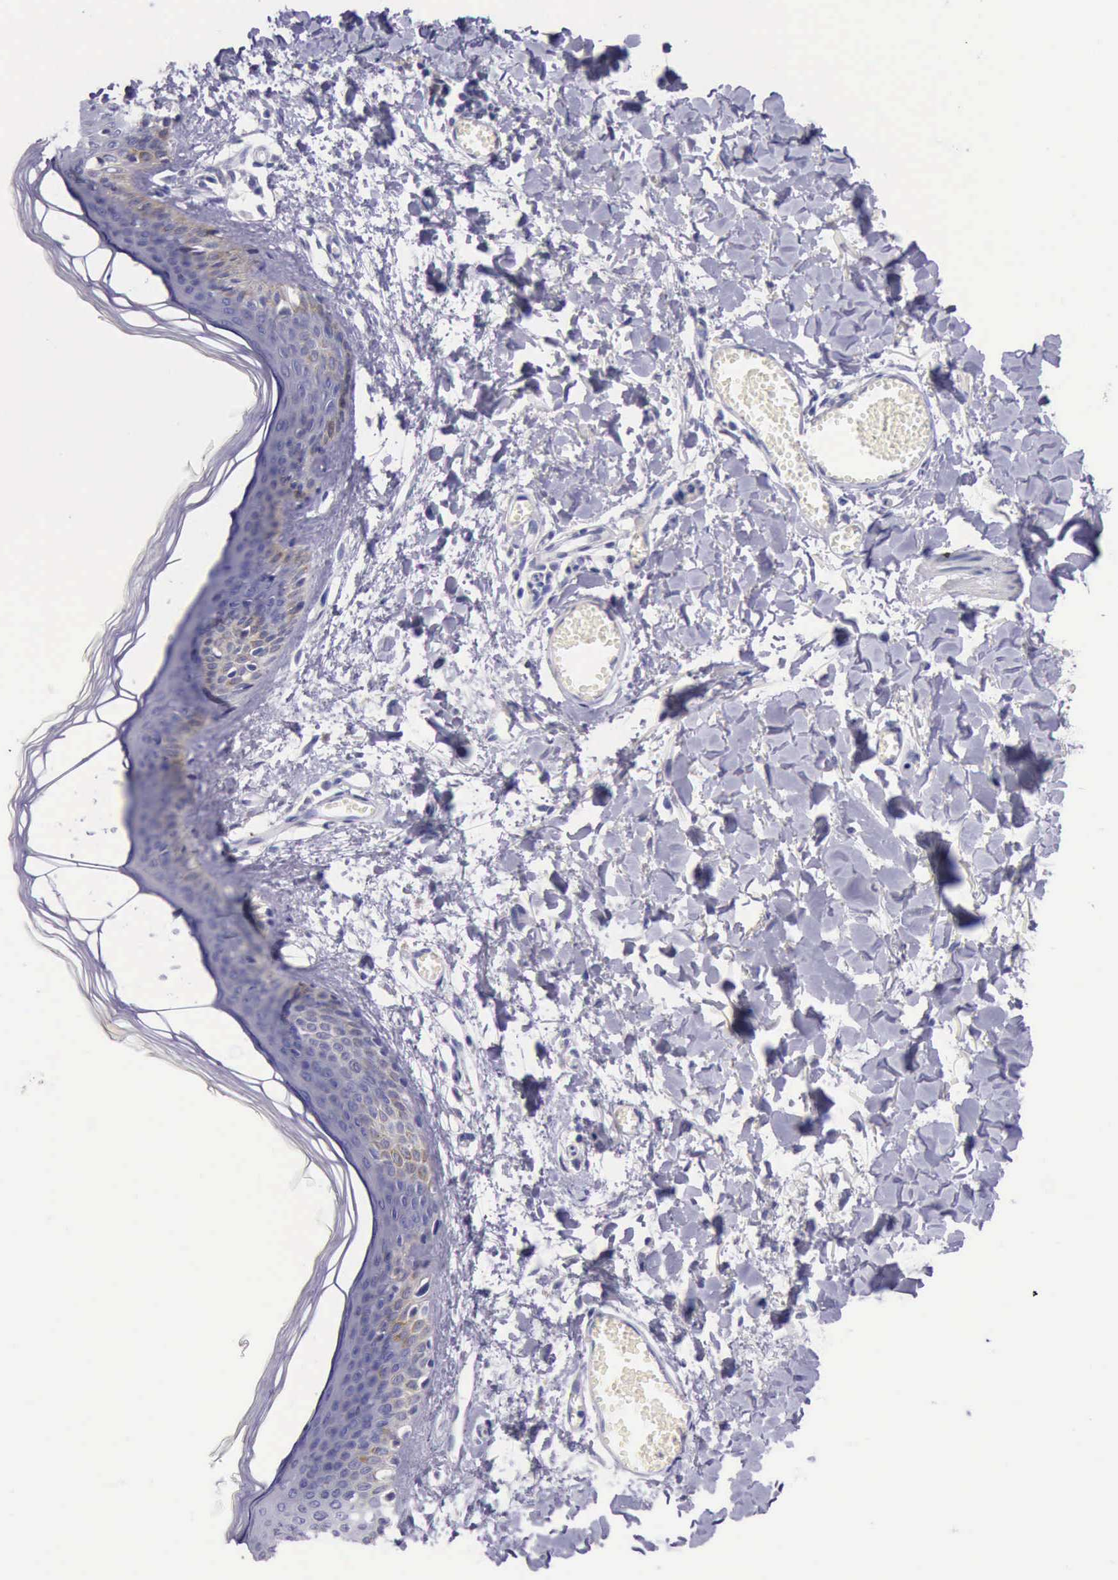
{"staining": {"intensity": "negative", "quantity": "none", "location": "none"}, "tissue": "skin", "cell_type": "Fibroblasts", "image_type": "normal", "snomed": [{"axis": "morphology", "description": "Normal tissue, NOS"}, {"axis": "morphology", "description": "Sarcoma, NOS"}, {"axis": "topography", "description": "Skin"}, {"axis": "topography", "description": "Soft tissue"}], "caption": "Immunohistochemistry (IHC) histopathology image of benign skin stained for a protein (brown), which shows no staining in fibroblasts. (DAB immunohistochemistry (IHC) visualized using brightfield microscopy, high magnification).", "gene": "LRFN5", "patient": {"sex": "female", "age": 51}}